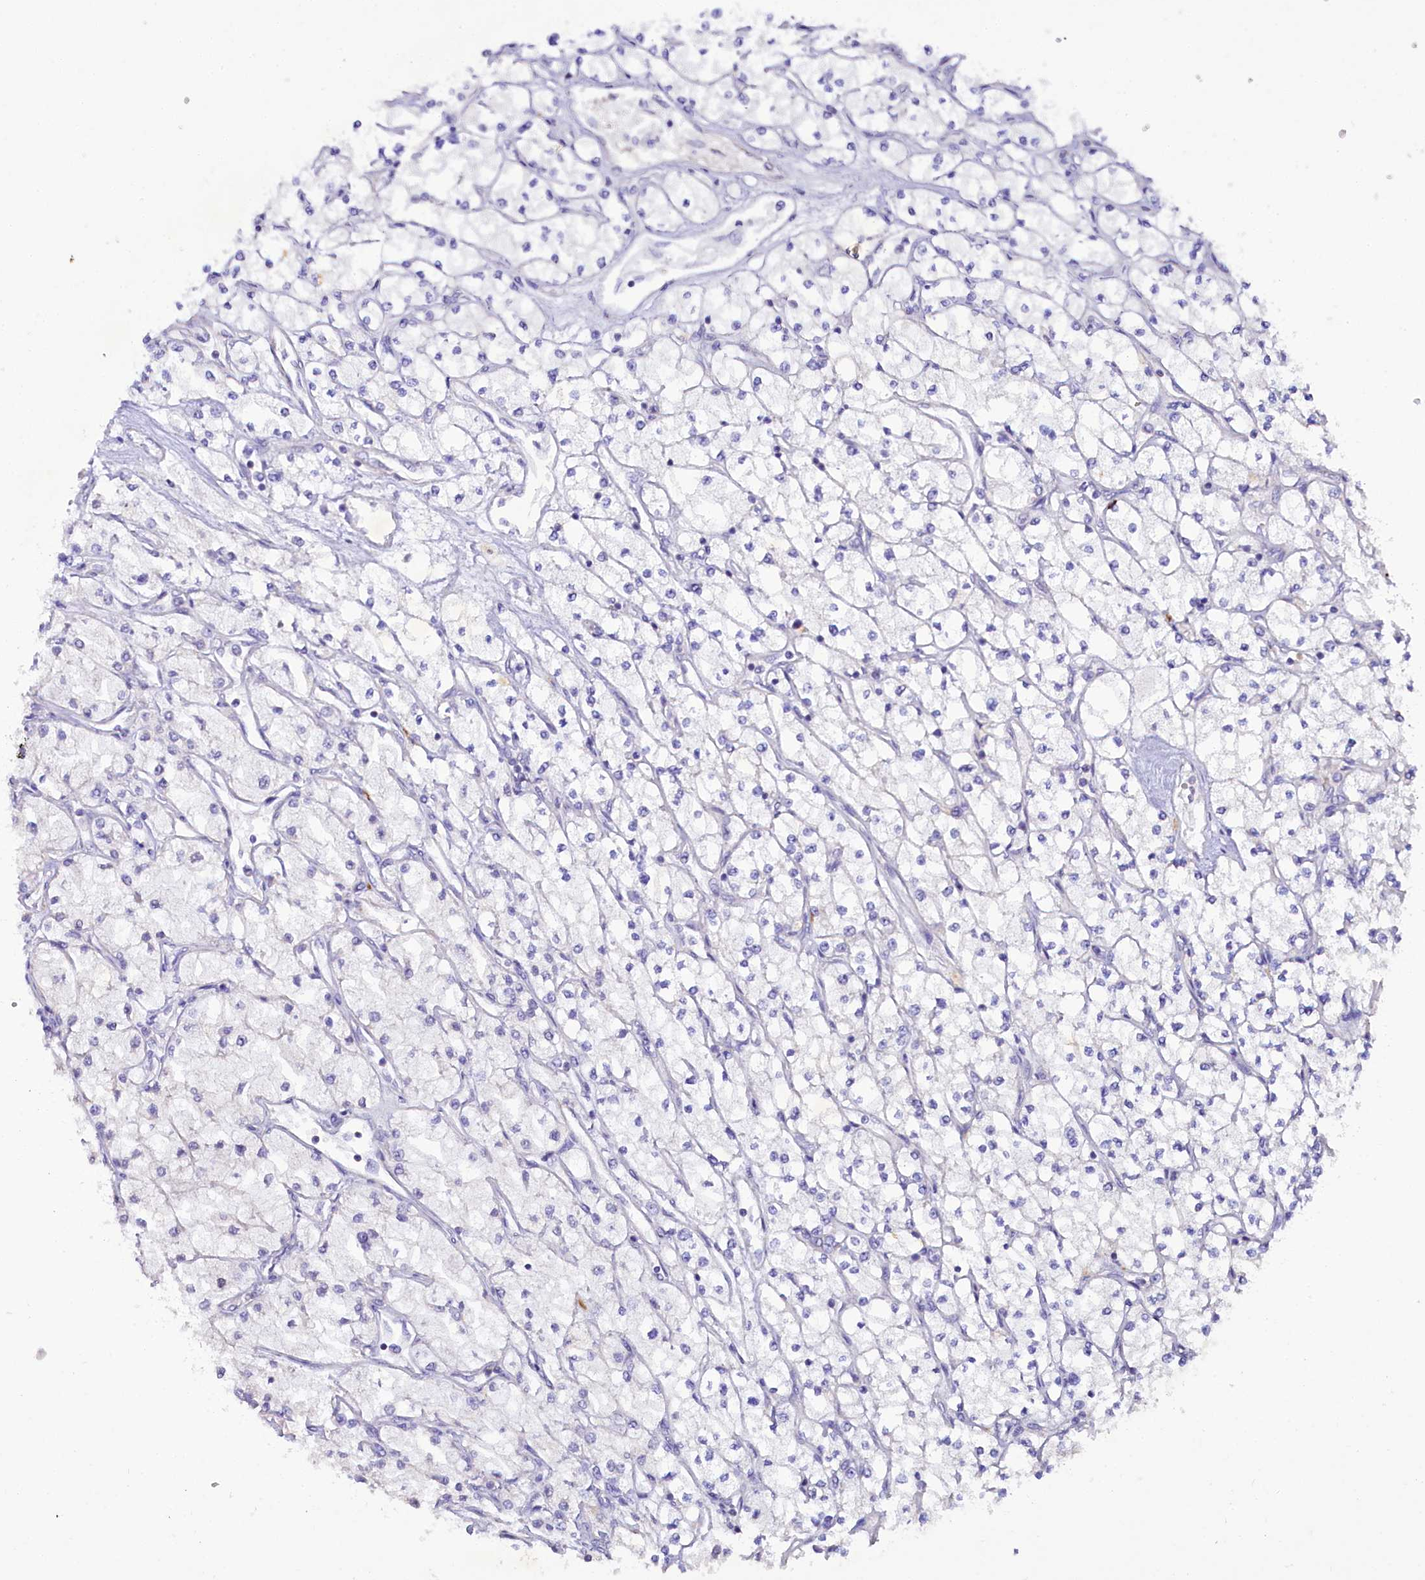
{"staining": {"intensity": "negative", "quantity": "none", "location": "none"}, "tissue": "renal cancer", "cell_type": "Tumor cells", "image_type": "cancer", "snomed": [{"axis": "morphology", "description": "Adenocarcinoma, NOS"}, {"axis": "topography", "description": "Kidney"}], "caption": "Tumor cells show no significant staining in renal cancer.", "gene": "FAM111B", "patient": {"sex": "male", "age": 80}}